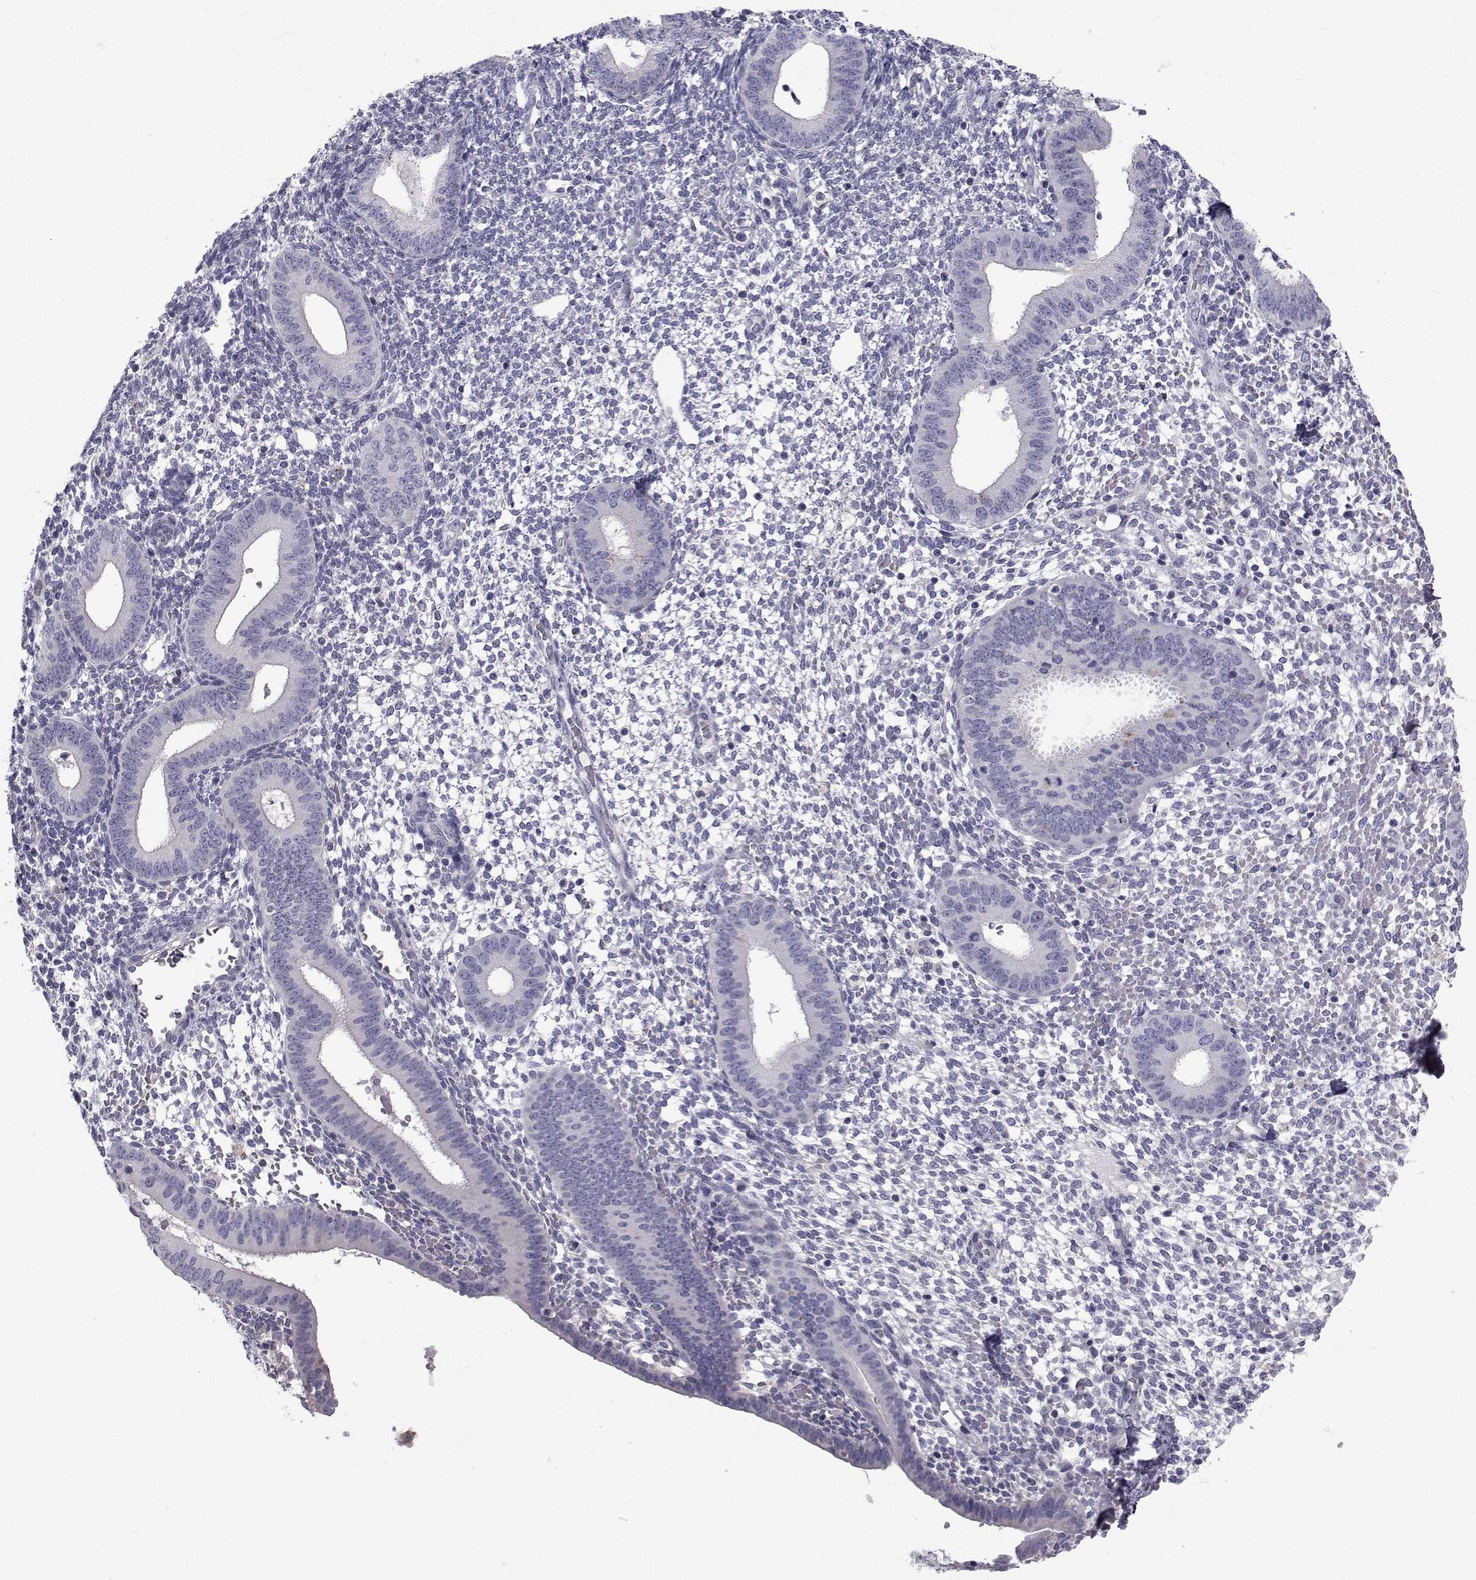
{"staining": {"intensity": "negative", "quantity": "none", "location": "none"}, "tissue": "endometrium", "cell_type": "Cells in endometrial stroma", "image_type": "normal", "snomed": [{"axis": "morphology", "description": "Normal tissue, NOS"}, {"axis": "topography", "description": "Endometrium"}], "caption": "Immunohistochemistry photomicrograph of normal endometrium: endometrium stained with DAB (3,3'-diaminobenzidine) reveals no significant protein staining in cells in endometrial stroma. (Stains: DAB (3,3'-diaminobenzidine) IHC with hematoxylin counter stain, Microscopy: brightfield microscopy at high magnification).", "gene": "FDXR", "patient": {"sex": "female", "age": 40}}